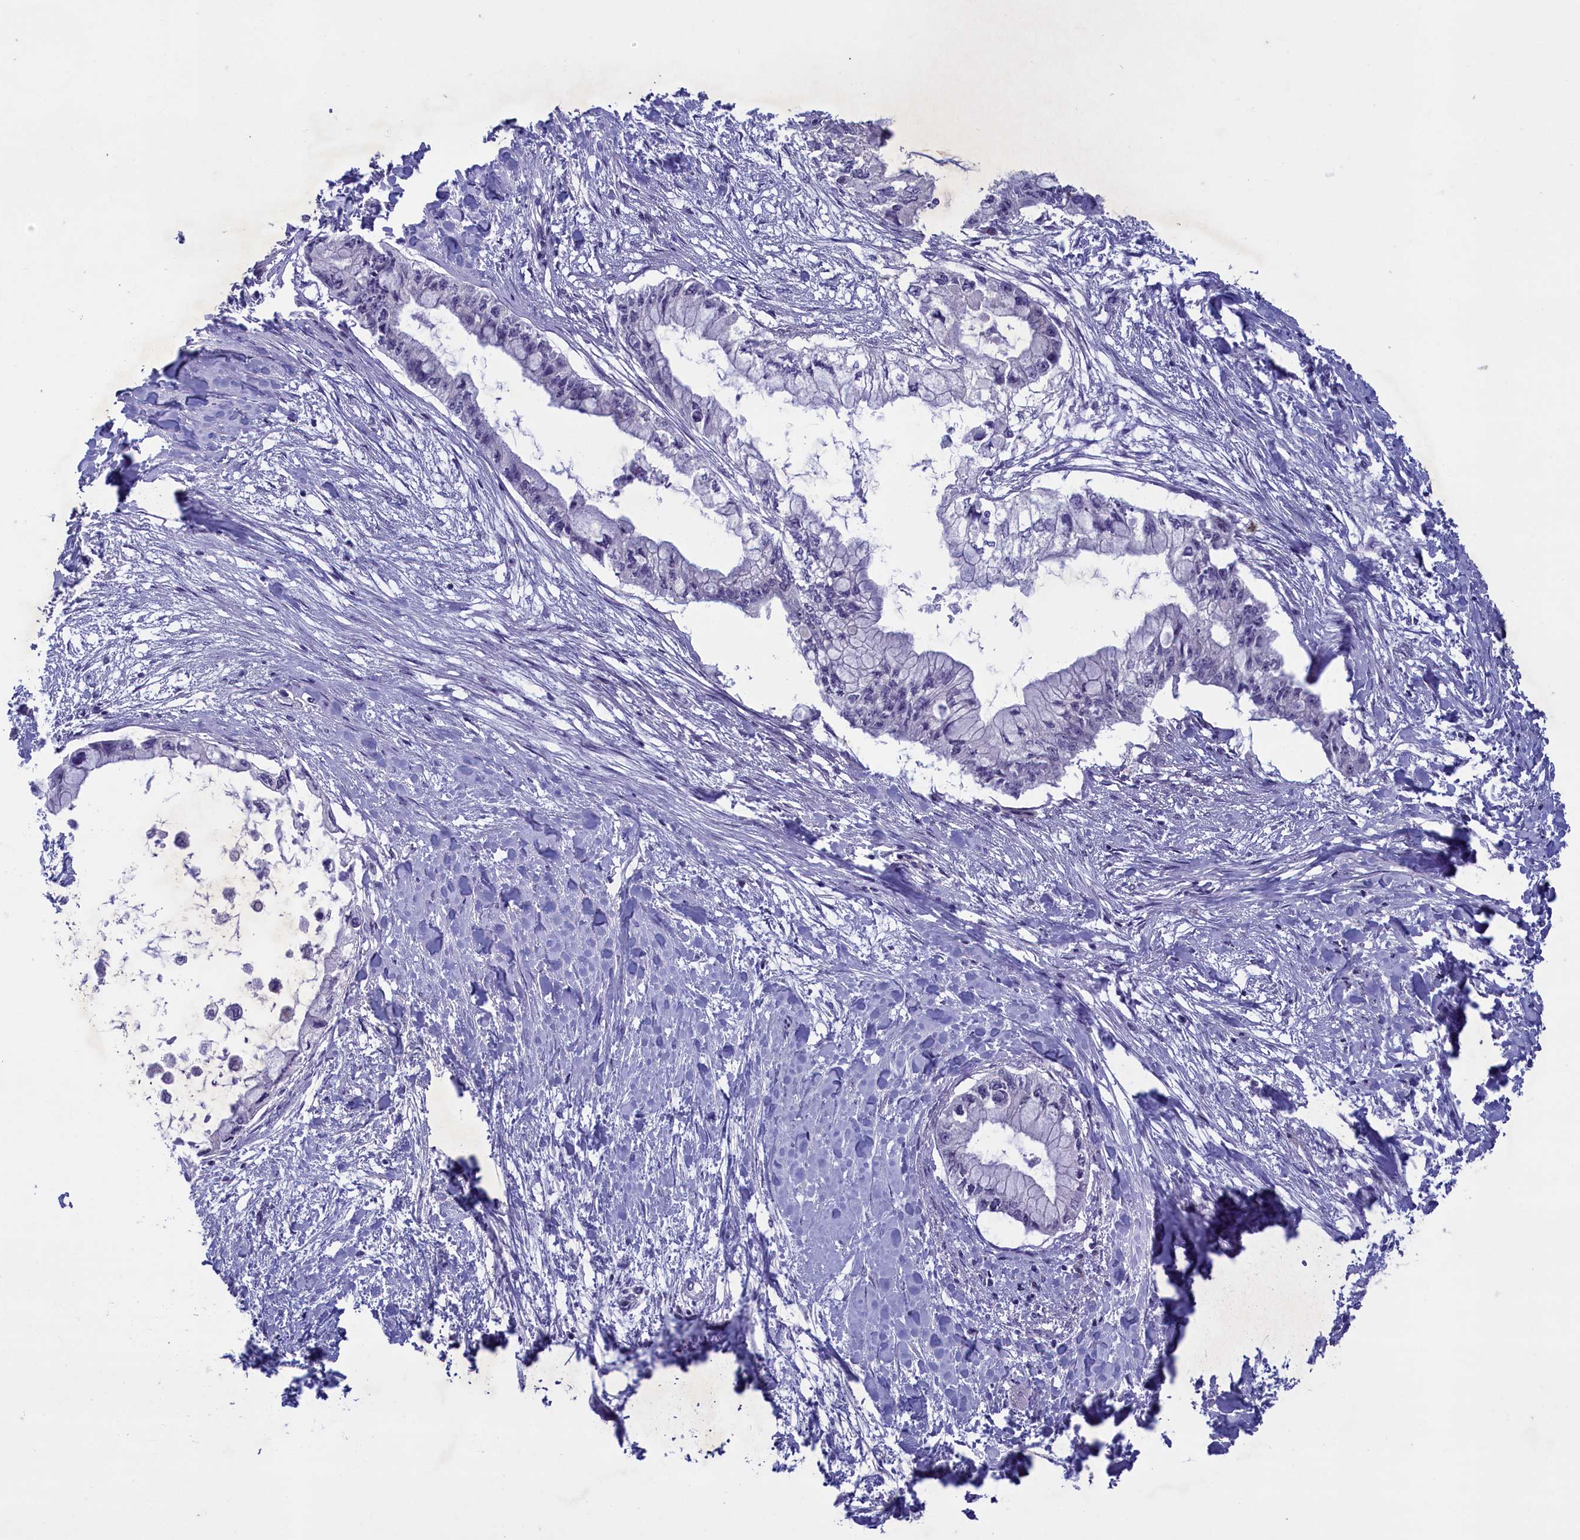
{"staining": {"intensity": "negative", "quantity": "none", "location": "none"}, "tissue": "pancreatic cancer", "cell_type": "Tumor cells", "image_type": "cancer", "snomed": [{"axis": "morphology", "description": "Adenocarcinoma, NOS"}, {"axis": "topography", "description": "Pancreas"}], "caption": "Tumor cells are negative for protein expression in human pancreatic cancer (adenocarcinoma).", "gene": "ATF7IP2", "patient": {"sex": "male", "age": 48}}